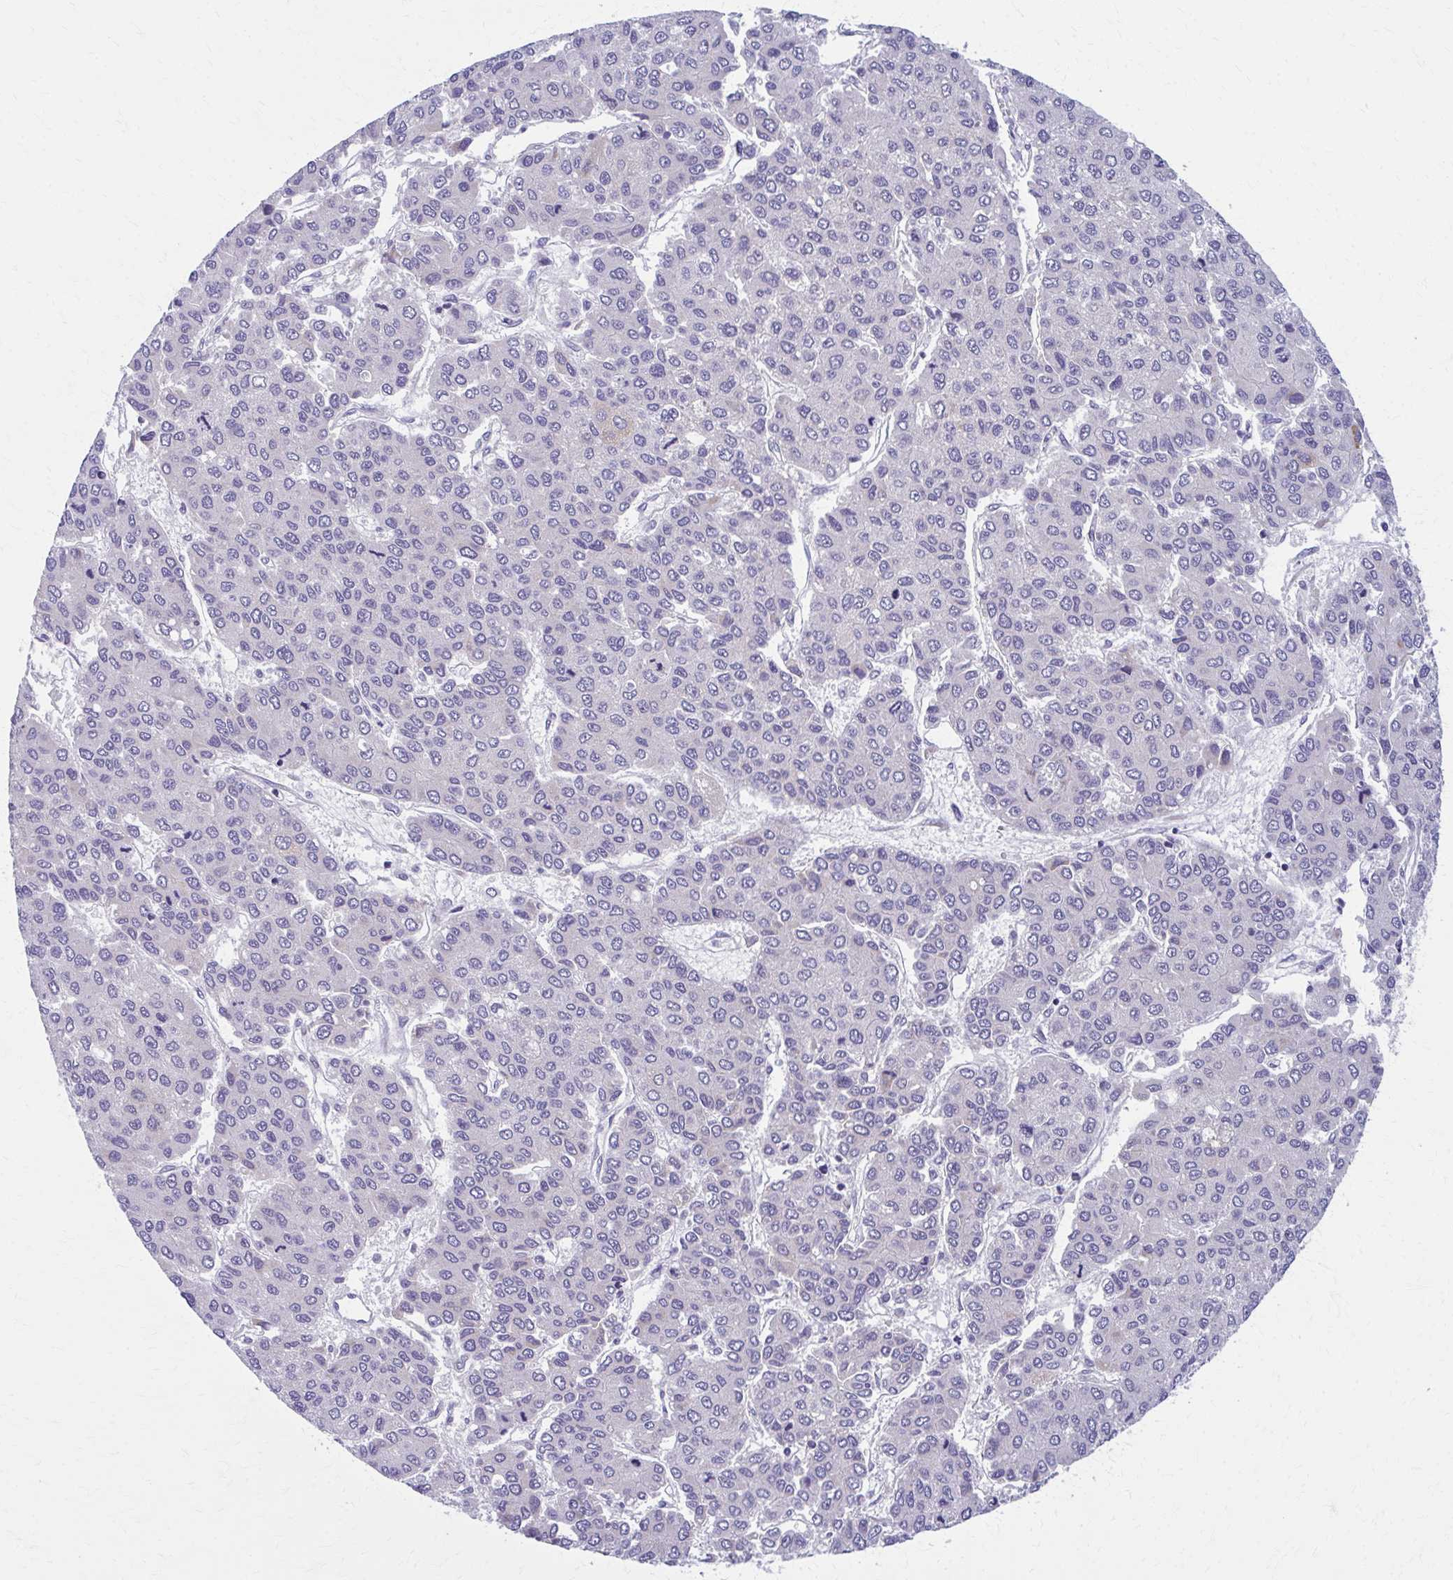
{"staining": {"intensity": "negative", "quantity": "none", "location": "none"}, "tissue": "liver cancer", "cell_type": "Tumor cells", "image_type": "cancer", "snomed": [{"axis": "morphology", "description": "Carcinoma, Hepatocellular, NOS"}, {"axis": "topography", "description": "Liver"}], "caption": "An immunohistochemistry (IHC) micrograph of liver cancer (hepatocellular carcinoma) is shown. There is no staining in tumor cells of liver cancer (hepatocellular carcinoma).", "gene": "SPATS2L", "patient": {"sex": "female", "age": 66}}